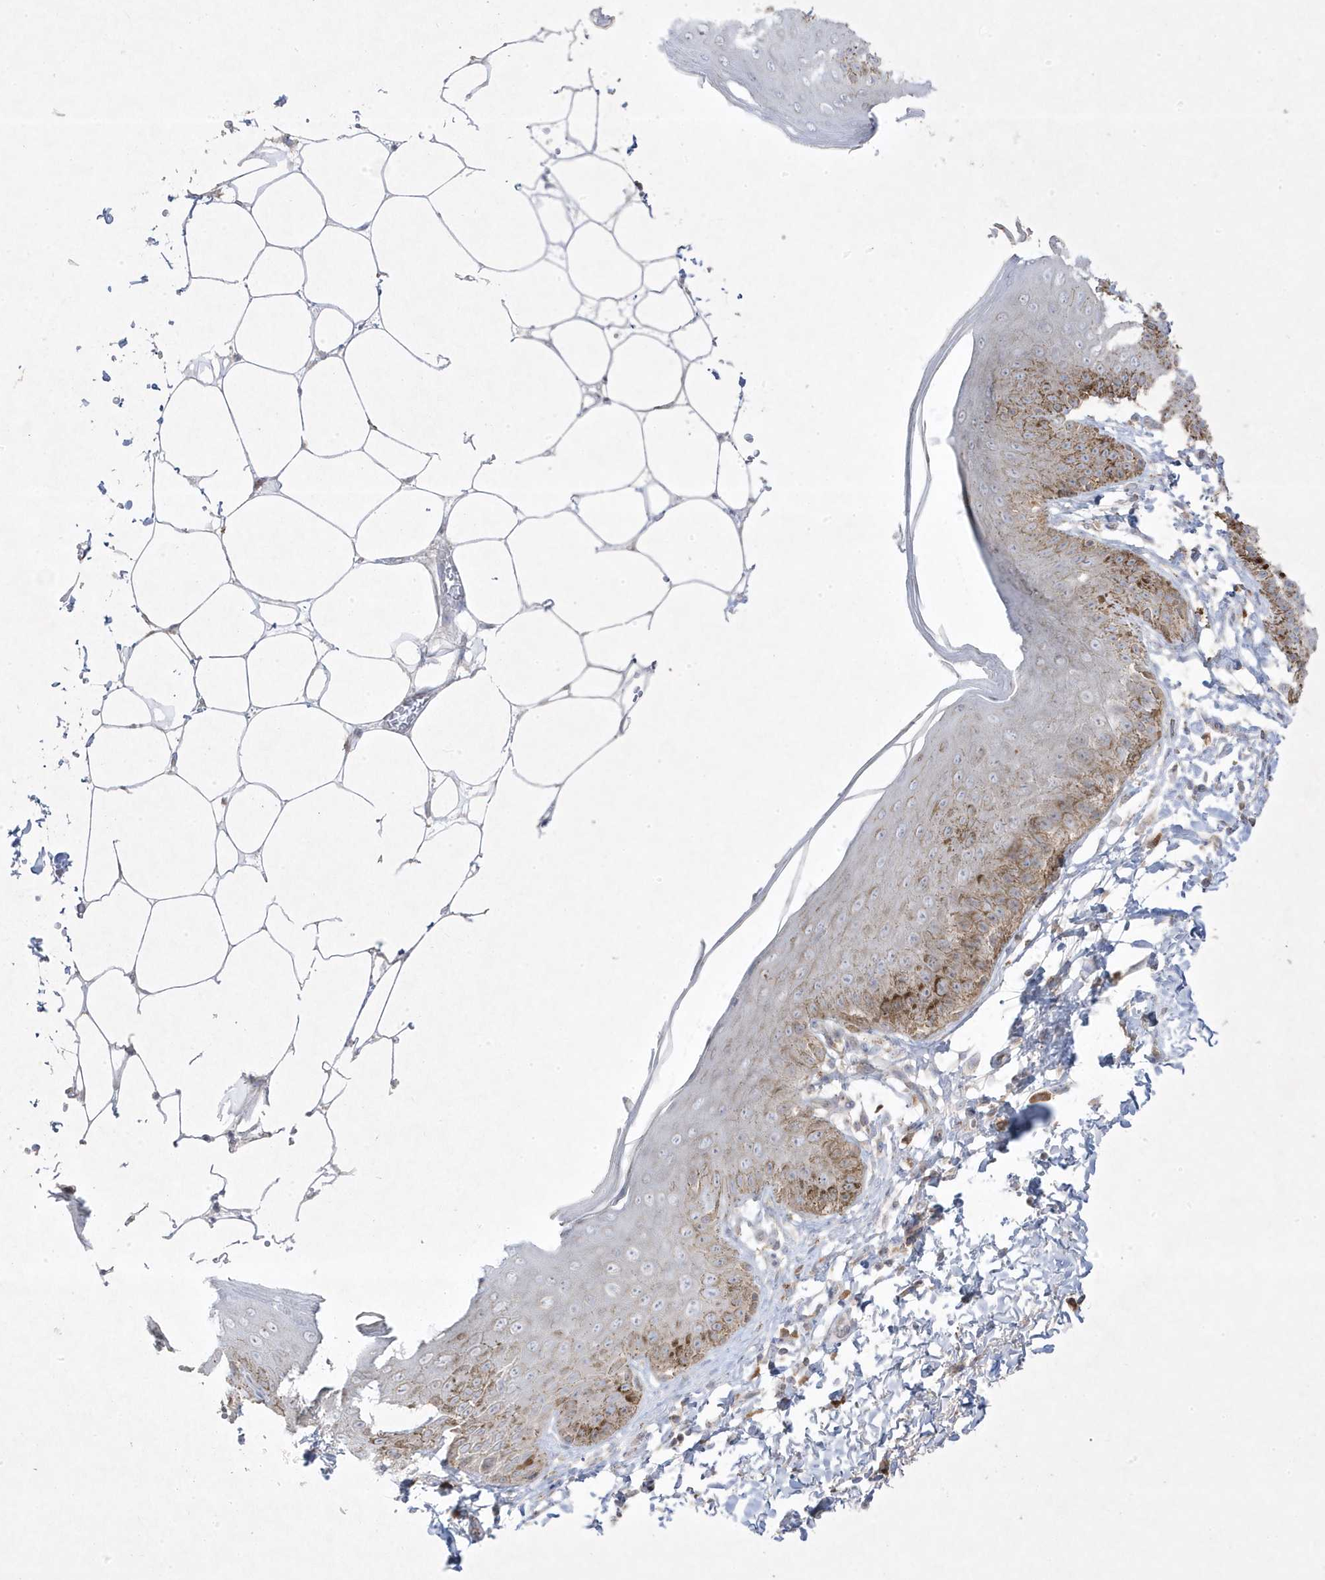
{"staining": {"intensity": "moderate", "quantity": "<25%", "location": "cytoplasmic/membranous"}, "tissue": "skin", "cell_type": "Epidermal cells", "image_type": "normal", "snomed": [{"axis": "morphology", "description": "Normal tissue, NOS"}, {"axis": "topography", "description": "Anal"}], "caption": "Protein staining of normal skin shows moderate cytoplasmic/membranous positivity in about <25% of epidermal cells. (Brightfield microscopy of DAB IHC at high magnification).", "gene": "ADAMTSL3", "patient": {"sex": "male", "age": 44}}